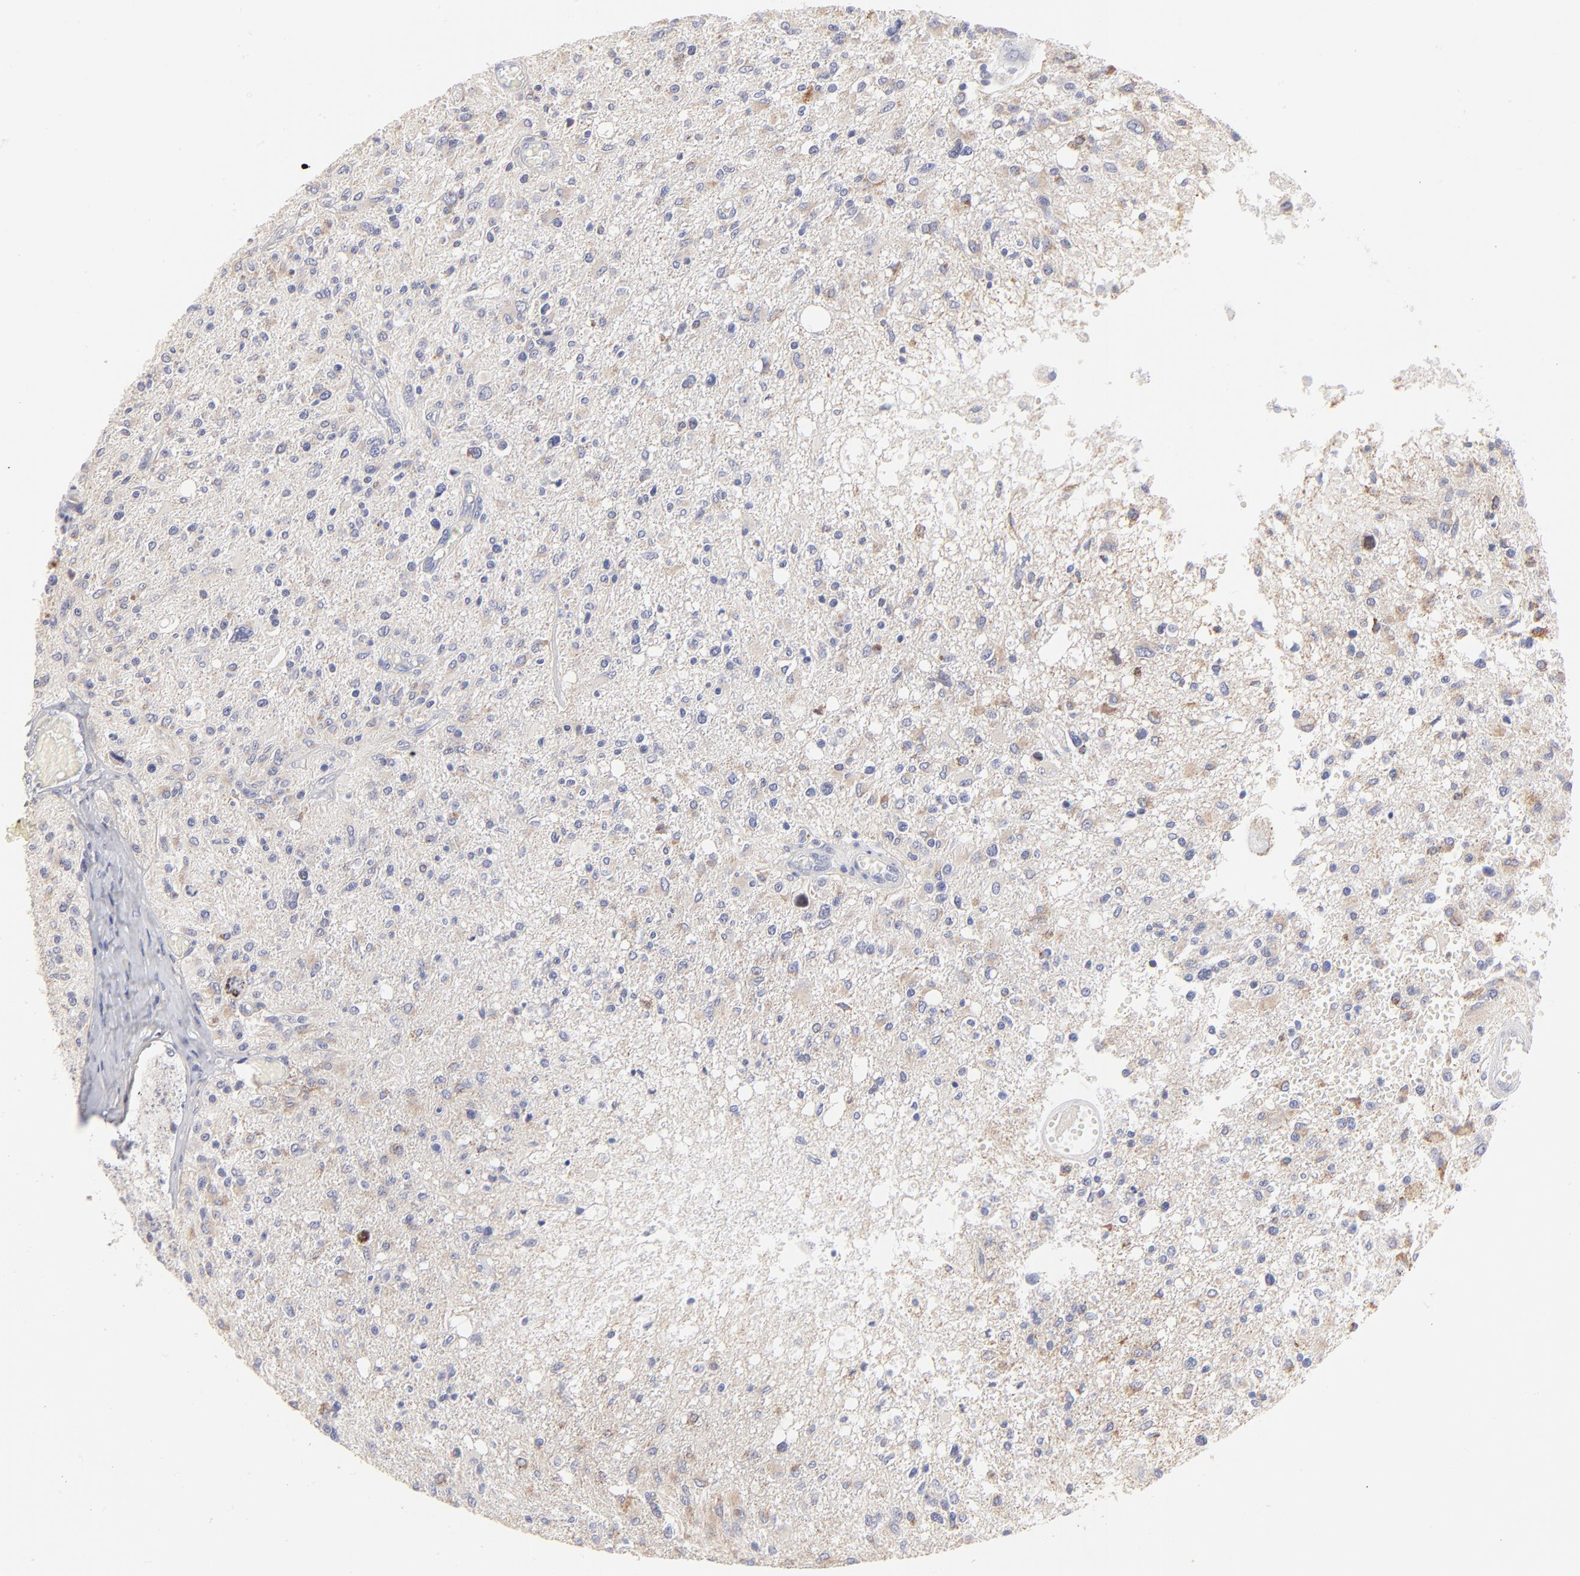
{"staining": {"intensity": "weak", "quantity": "25%-75%", "location": "cytoplasmic/membranous"}, "tissue": "glioma", "cell_type": "Tumor cells", "image_type": "cancer", "snomed": [{"axis": "morphology", "description": "Glioma, malignant, High grade"}, {"axis": "topography", "description": "Cerebral cortex"}], "caption": "IHC photomicrograph of human glioma stained for a protein (brown), which displays low levels of weak cytoplasmic/membranous positivity in approximately 25%-75% of tumor cells.", "gene": "TST", "patient": {"sex": "male", "age": 76}}